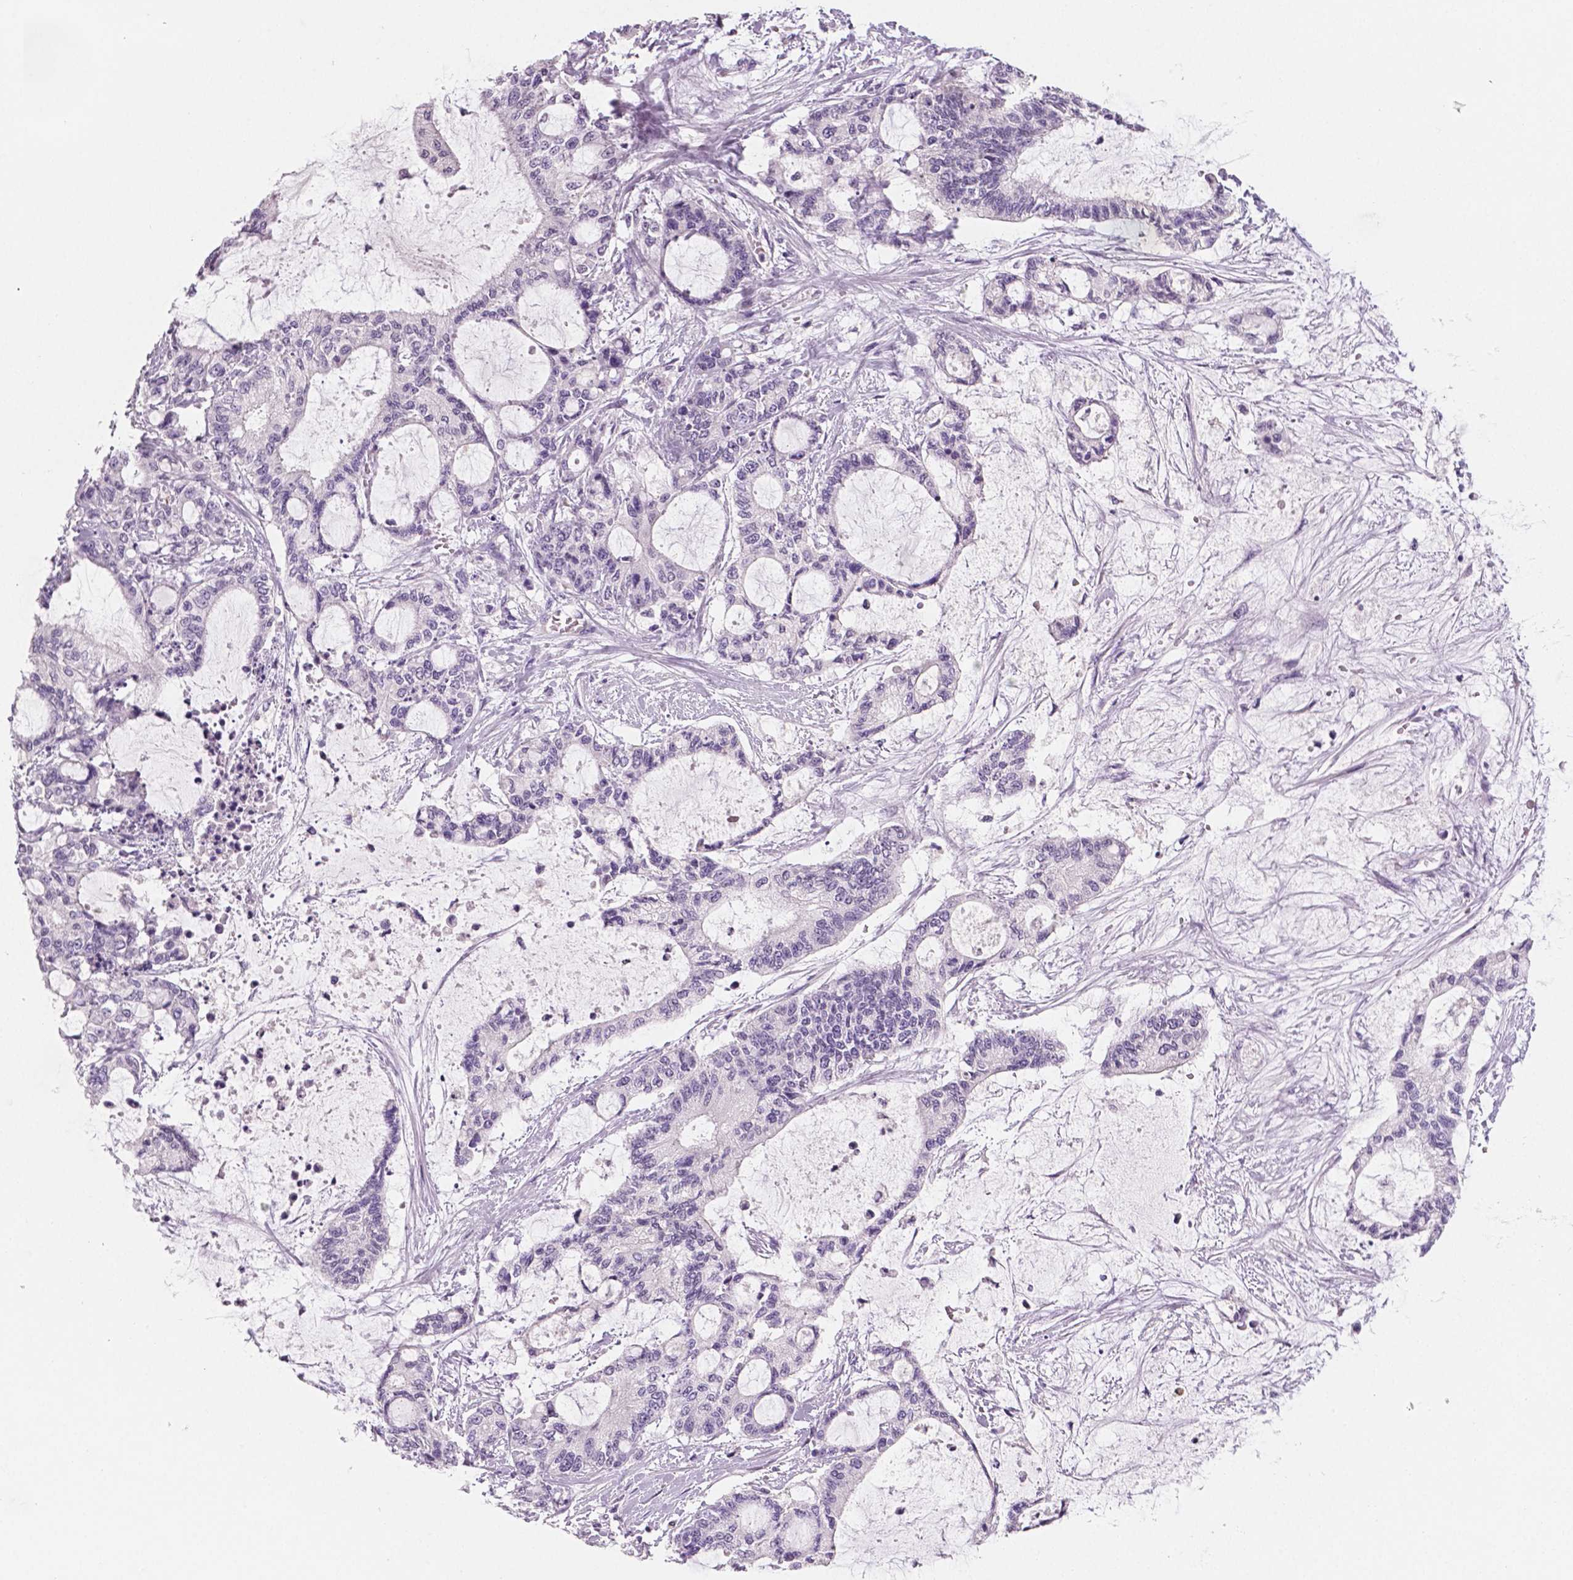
{"staining": {"intensity": "negative", "quantity": "none", "location": "none"}, "tissue": "liver cancer", "cell_type": "Tumor cells", "image_type": "cancer", "snomed": [{"axis": "morphology", "description": "Normal tissue, NOS"}, {"axis": "morphology", "description": "Cholangiocarcinoma"}, {"axis": "topography", "description": "Liver"}, {"axis": "topography", "description": "Peripheral nerve tissue"}], "caption": "Liver cholangiocarcinoma stained for a protein using immunohistochemistry (IHC) reveals no positivity tumor cells.", "gene": "TSPAN7", "patient": {"sex": "female", "age": 73}}